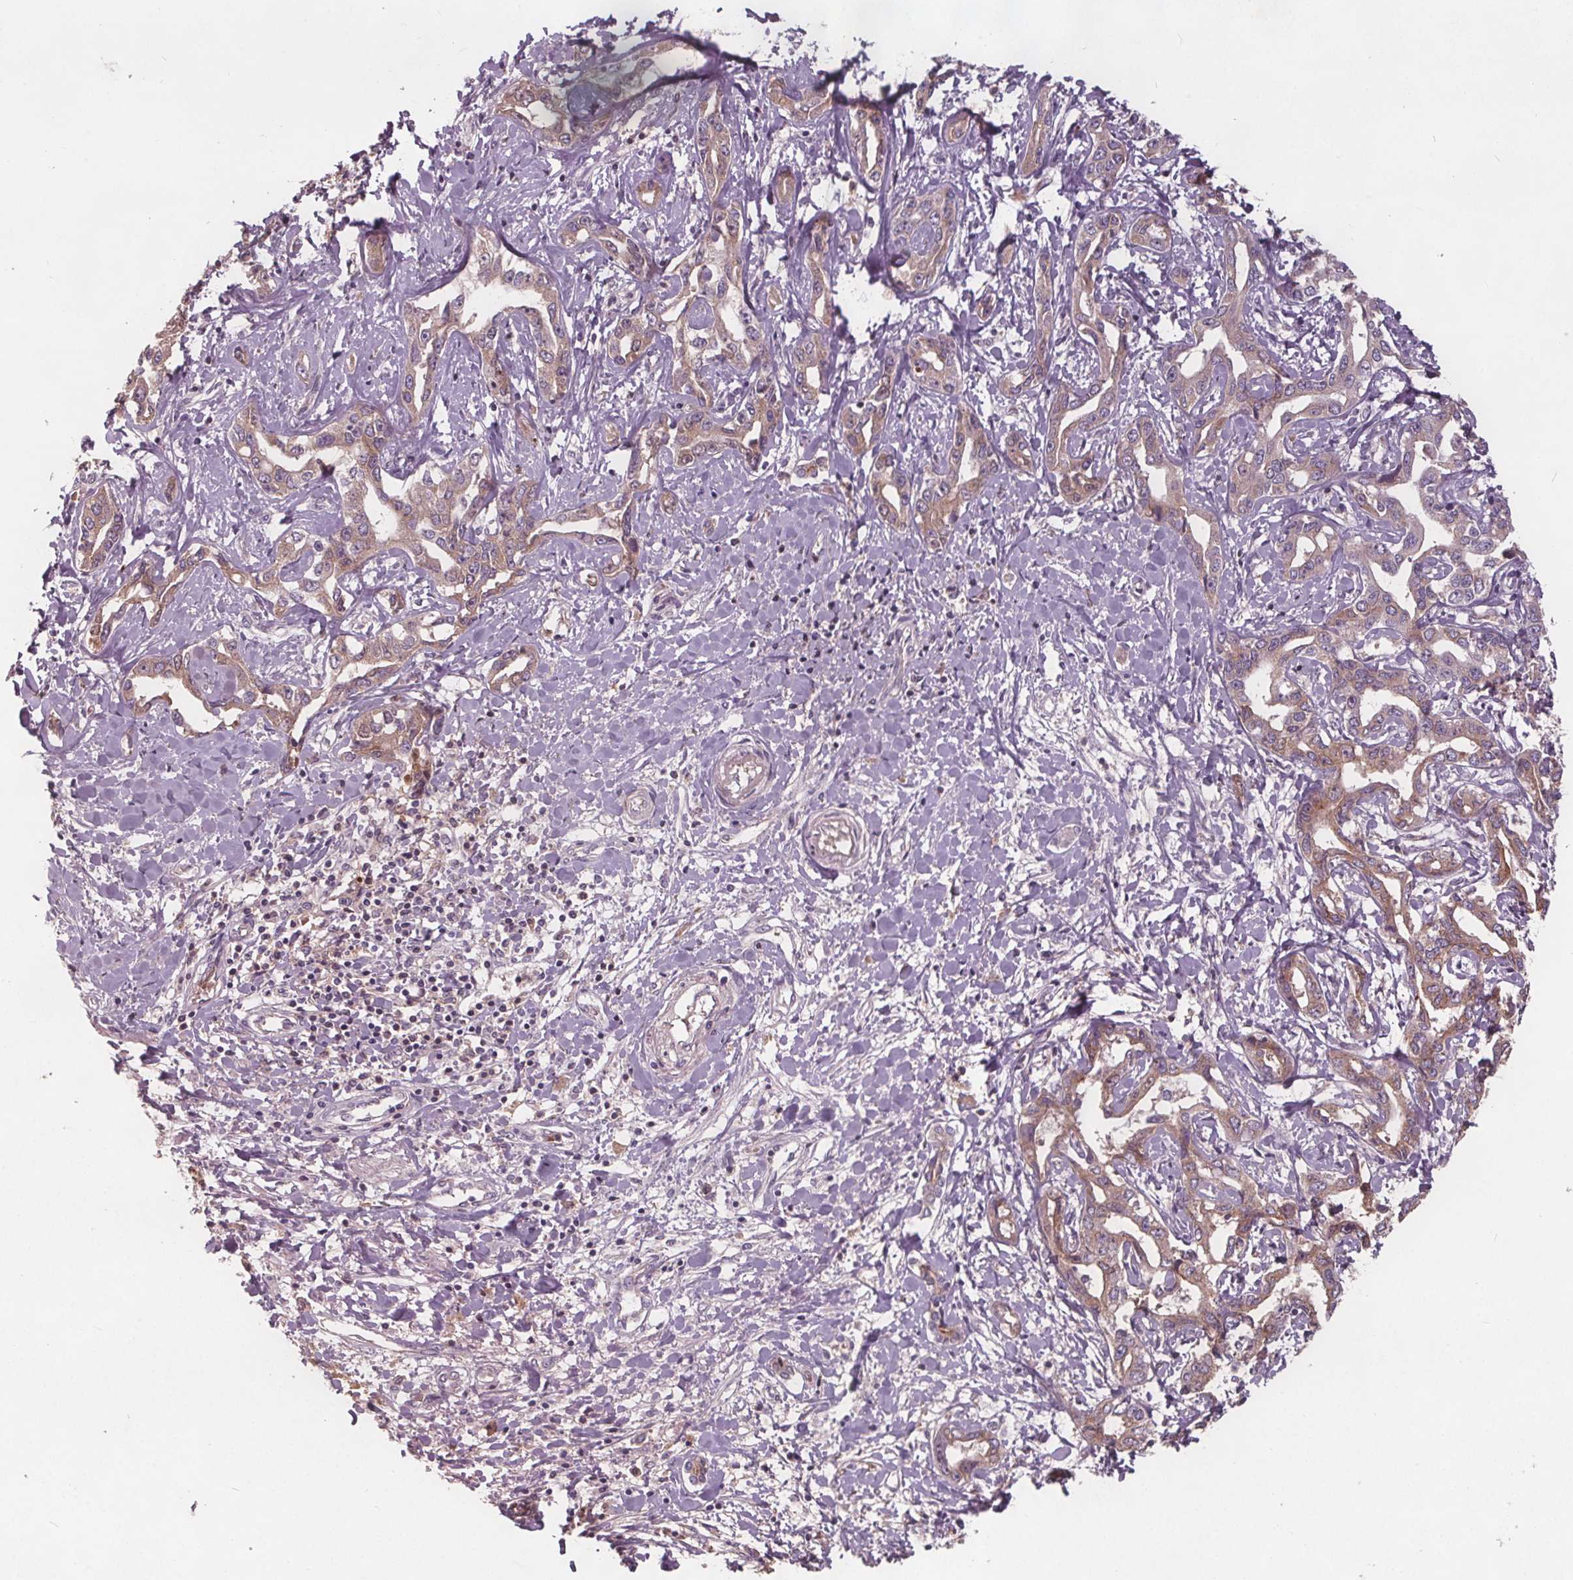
{"staining": {"intensity": "weak", "quantity": "25%-75%", "location": "cytoplasmic/membranous"}, "tissue": "liver cancer", "cell_type": "Tumor cells", "image_type": "cancer", "snomed": [{"axis": "morphology", "description": "Cholangiocarcinoma"}, {"axis": "topography", "description": "Liver"}], "caption": "Immunohistochemistry (IHC) micrograph of human liver cancer stained for a protein (brown), which demonstrates low levels of weak cytoplasmic/membranous expression in approximately 25%-75% of tumor cells.", "gene": "PDGFD", "patient": {"sex": "male", "age": 59}}